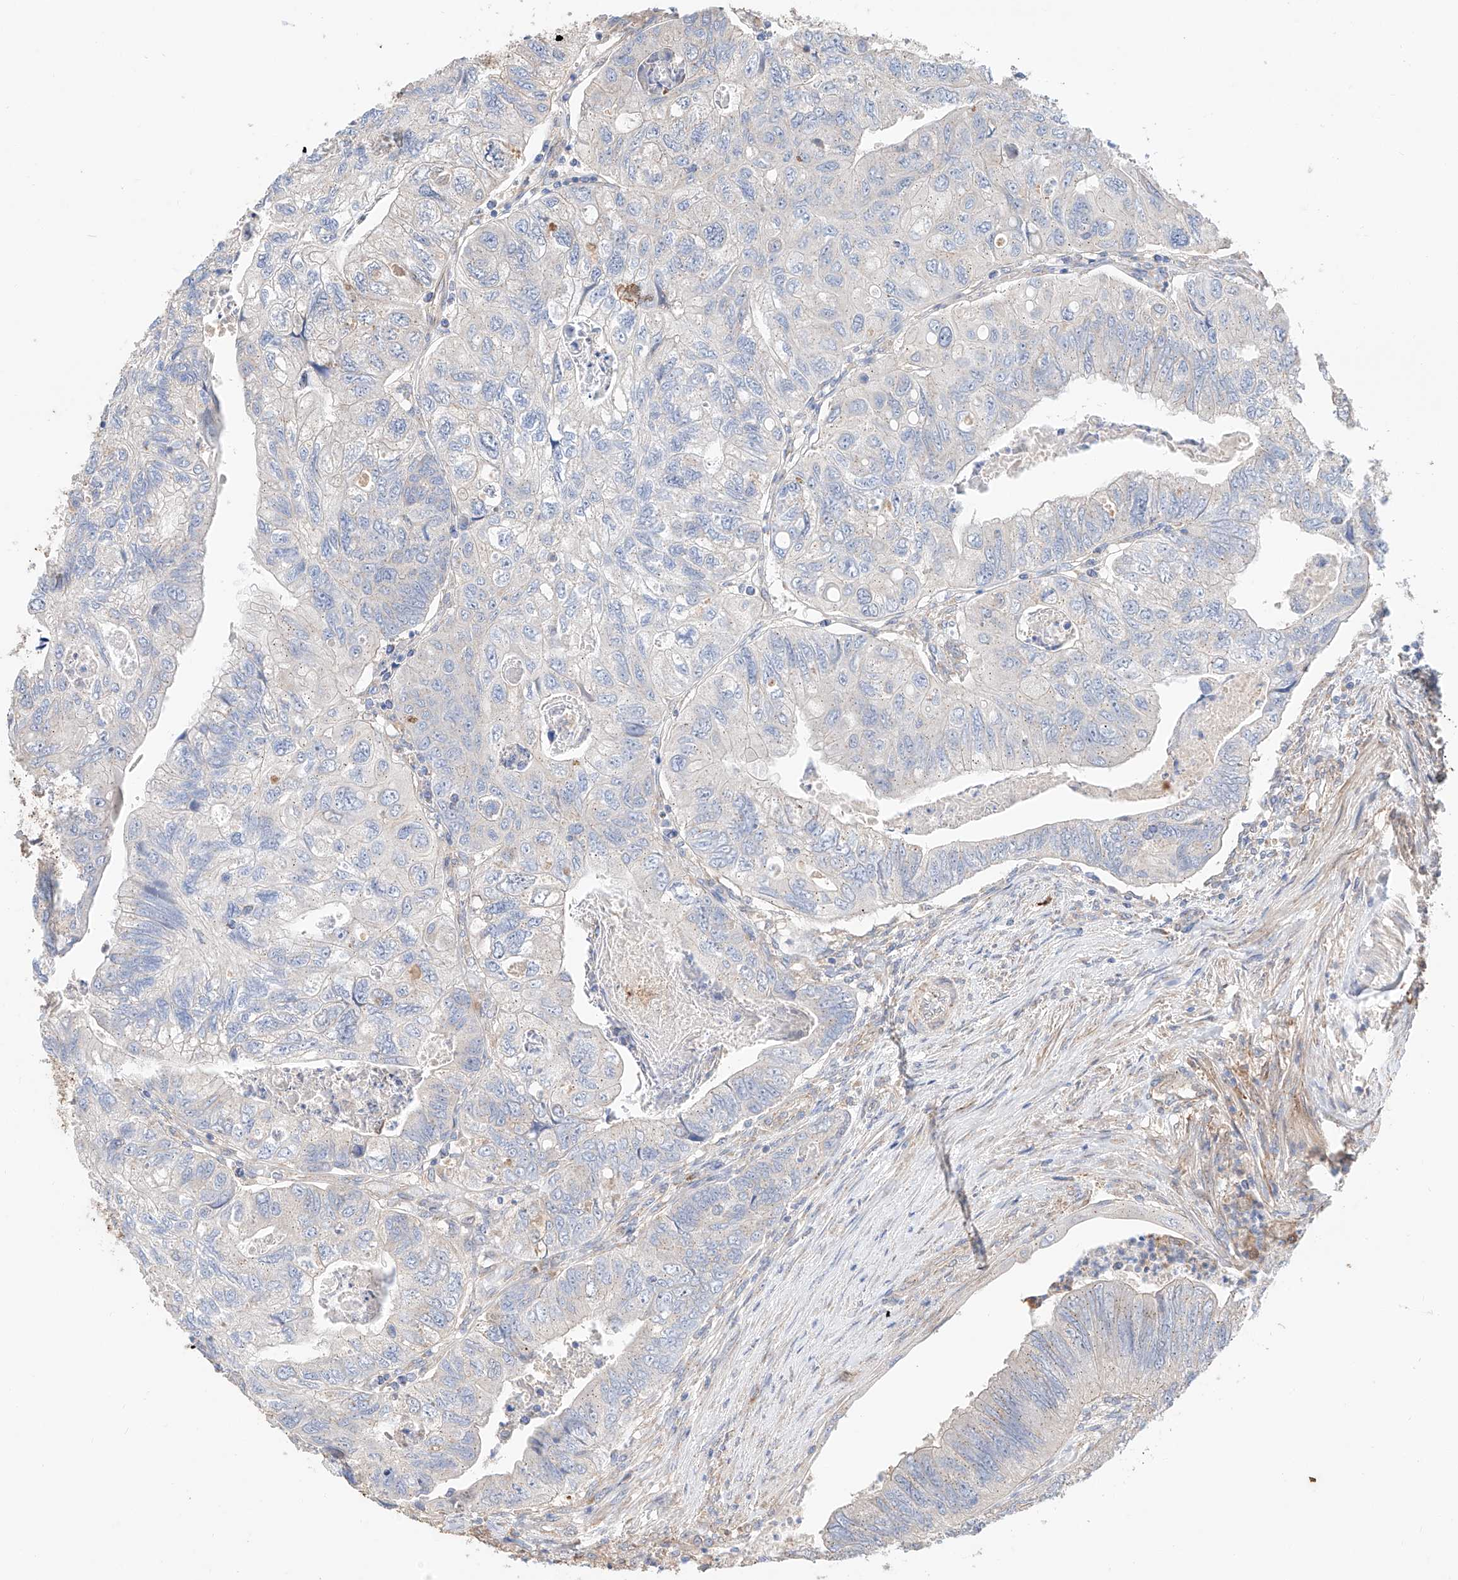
{"staining": {"intensity": "negative", "quantity": "none", "location": "none"}, "tissue": "colorectal cancer", "cell_type": "Tumor cells", "image_type": "cancer", "snomed": [{"axis": "morphology", "description": "Adenocarcinoma, NOS"}, {"axis": "topography", "description": "Rectum"}], "caption": "Photomicrograph shows no significant protein staining in tumor cells of colorectal cancer (adenocarcinoma).", "gene": "MOSPD1", "patient": {"sex": "male", "age": 63}}